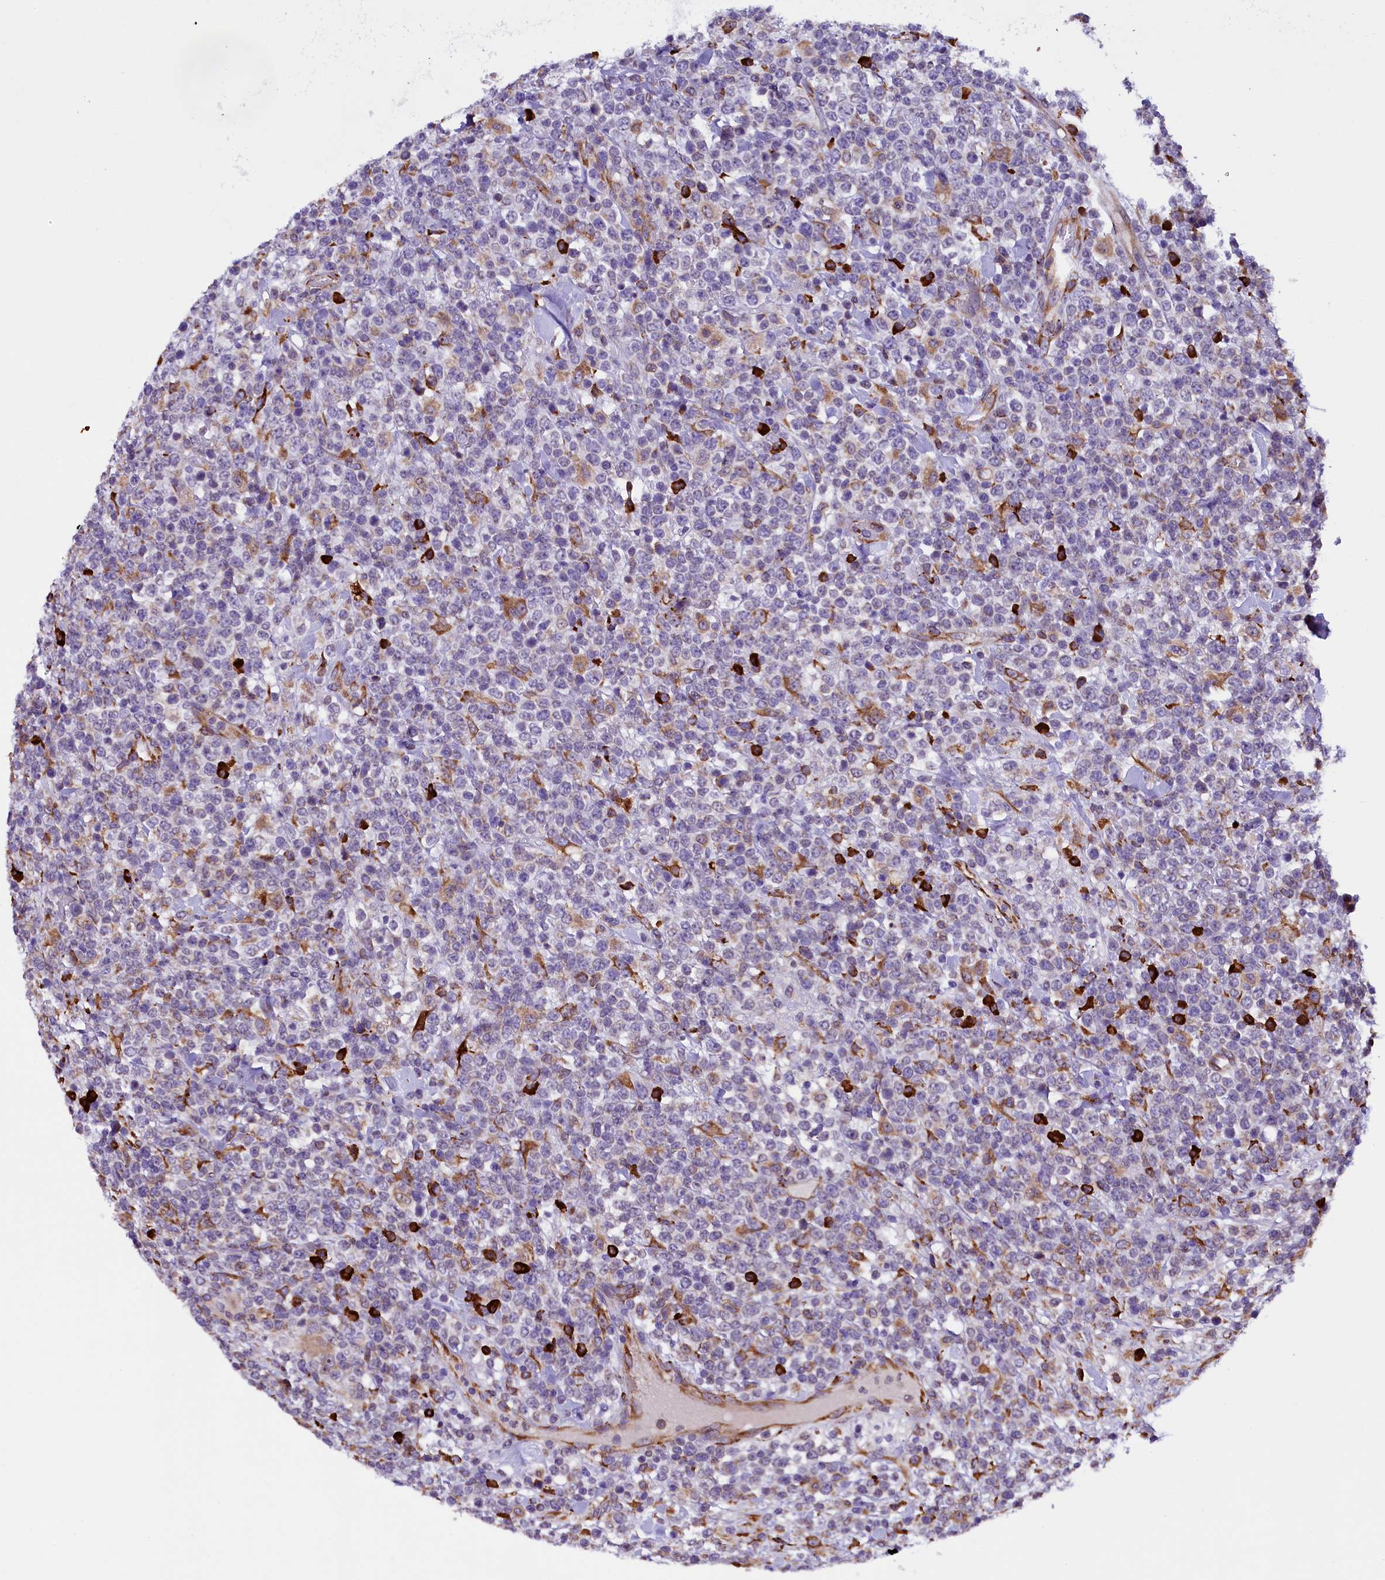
{"staining": {"intensity": "negative", "quantity": "none", "location": "none"}, "tissue": "lymphoma", "cell_type": "Tumor cells", "image_type": "cancer", "snomed": [{"axis": "morphology", "description": "Malignant lymphoma, non-Hodgkin's type, High grade"}, {"axis": "topography", "description": "Colon"}], "caption": "This is a histopathology image of immunohistochemistry staining of malignant lymphoma, non-Hodgkin's type (high-grade), which shows no positivity in tumor cells. The staining was performed using DAB to visualize the protein expression in brown, while the nuclei were stained in blue with hematoxylin (Magnification: 20x).", "gene": "CAPS2", "patient": {"sex": "female", "age": 53}}